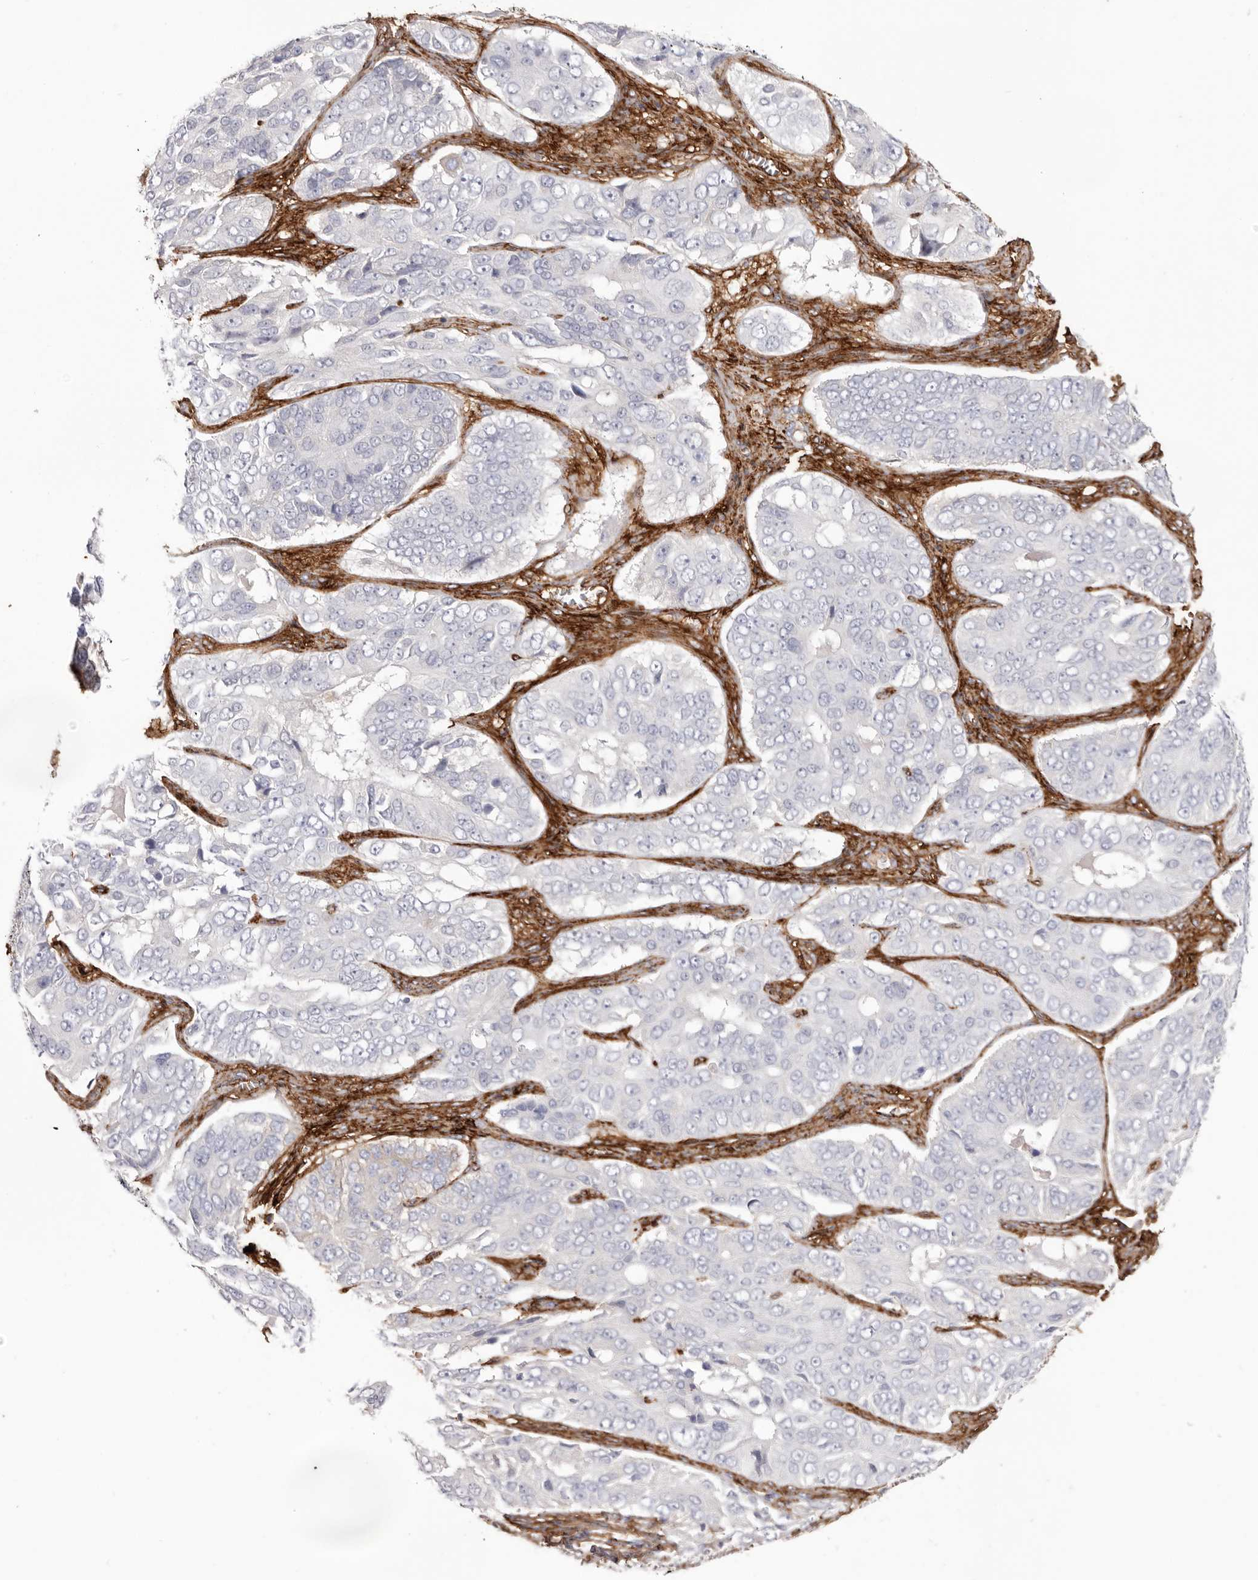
{"staining": {"intensity": "negative", "quantity": "none", "location": "none"}, "tissue": "ovarian cancer", "cell_type": "Tumor cells", "image_type": "cancer", "snomed": [{"axis": "morphology", "description": "Carcinoma, endometroid"}, {"axis": "topography", "description": "Ovary"}], "caption": "Endometroid carcinoma (ovarian) was stained to show a protein in brown. There is no significant staining in tumor cells. (DAB immunohistochemistry (IHC), high magnification).", "gene": "LRRC66", "patient": {"sex": "female", "age": 51}}